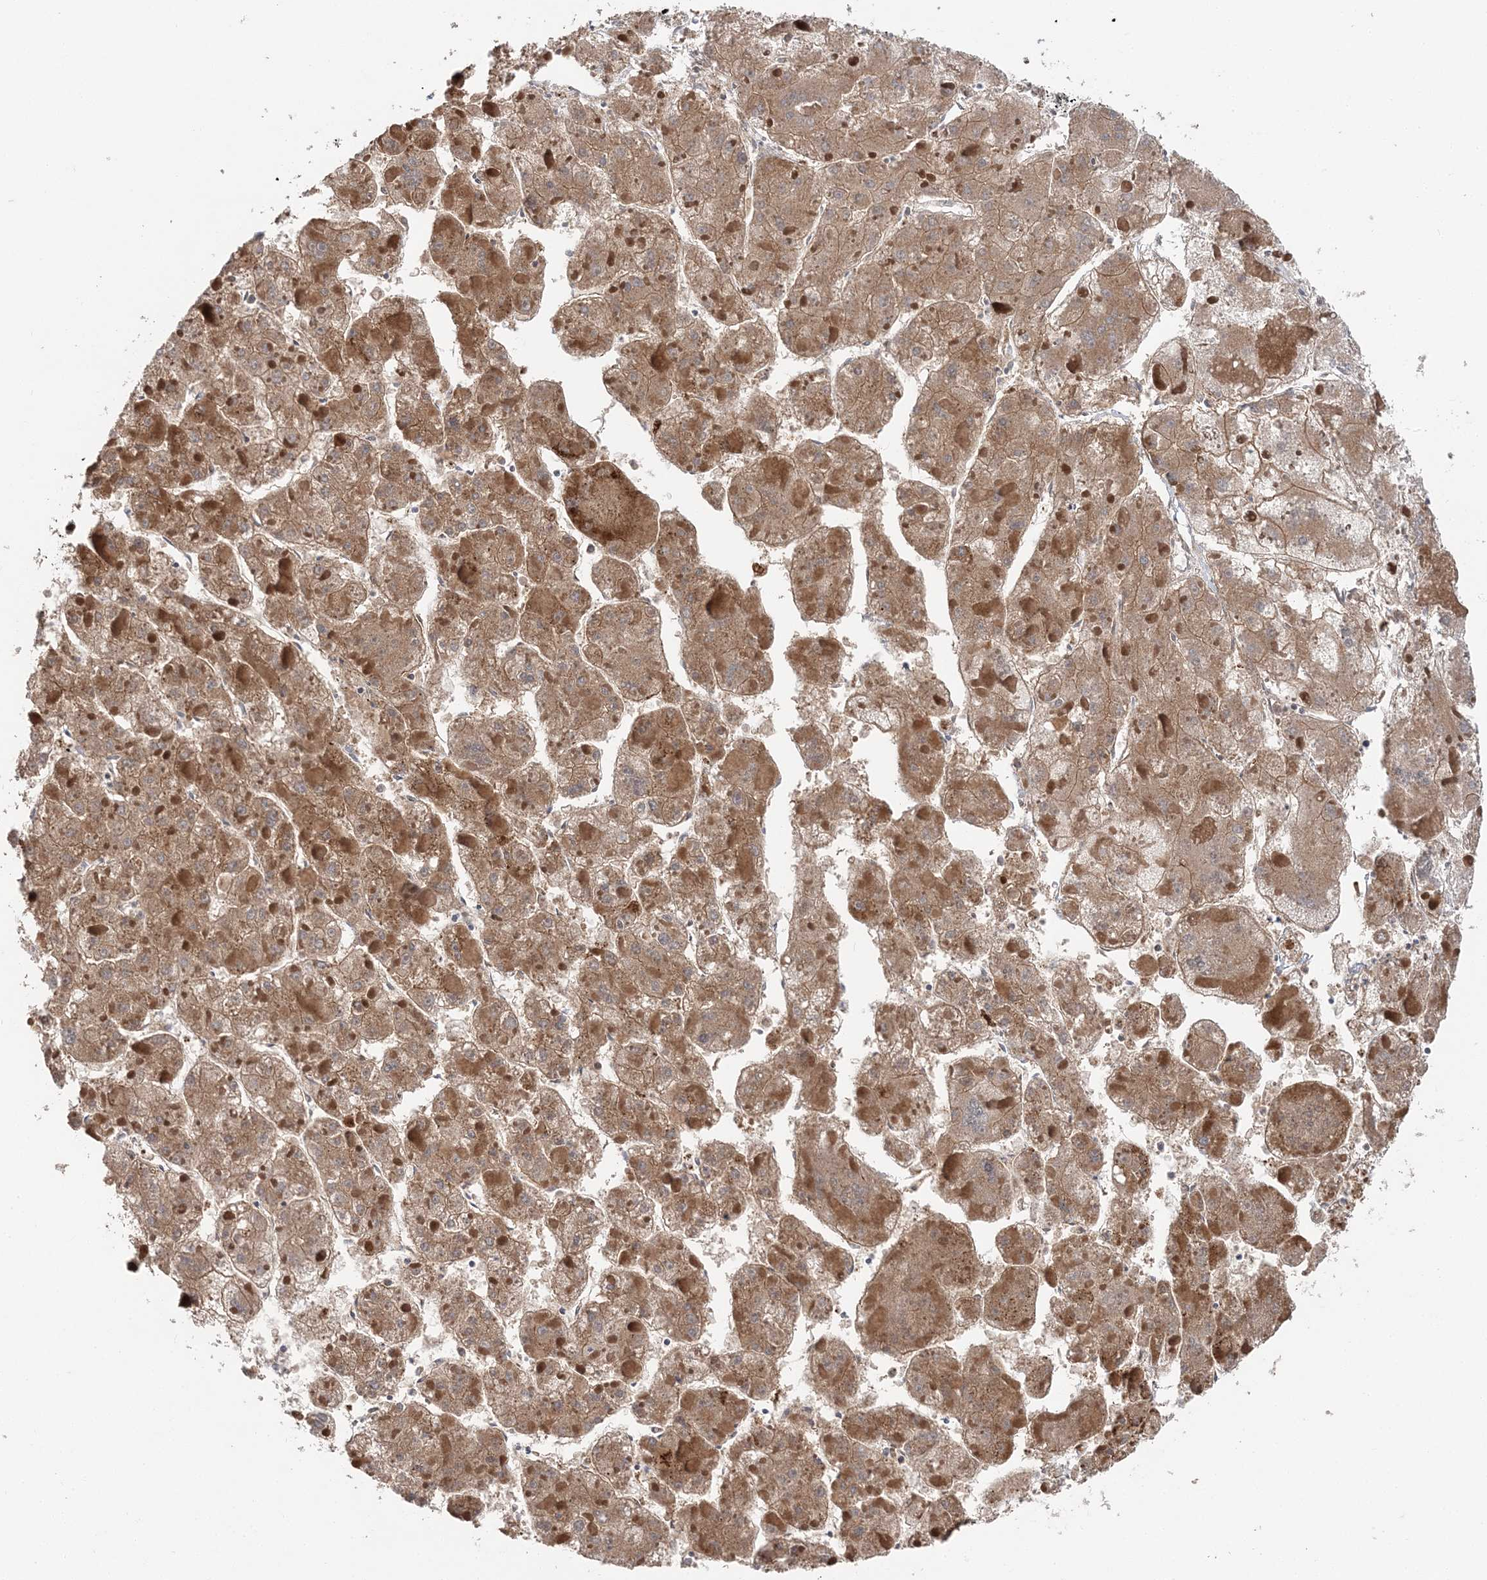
{"staining": {"intensity": "moderate", "quantity": ">75%", "location": "cytoplasmic/membranous"}, "tissue": "liver cancer", "cell_type": "Tumor cells", "image_type": "cancer", "snomed": [{"axis": "morphology", "description": "Carcinoma, Hepatocellular, NOS"}, {"axis": "topography", "description": "Liver"}], "caption": "This photomicrograph exhibits liver cancer (hepatocellular carcinoma) stained with immunohistochemistry to label a protein in brown. The cytoplasmic/membranous of tumor cells show moderate positivity for the protein. Nuclei are counter-stained blue.", "gene": "ABCC3", "patient": {"sex": "female", "age": 73}}